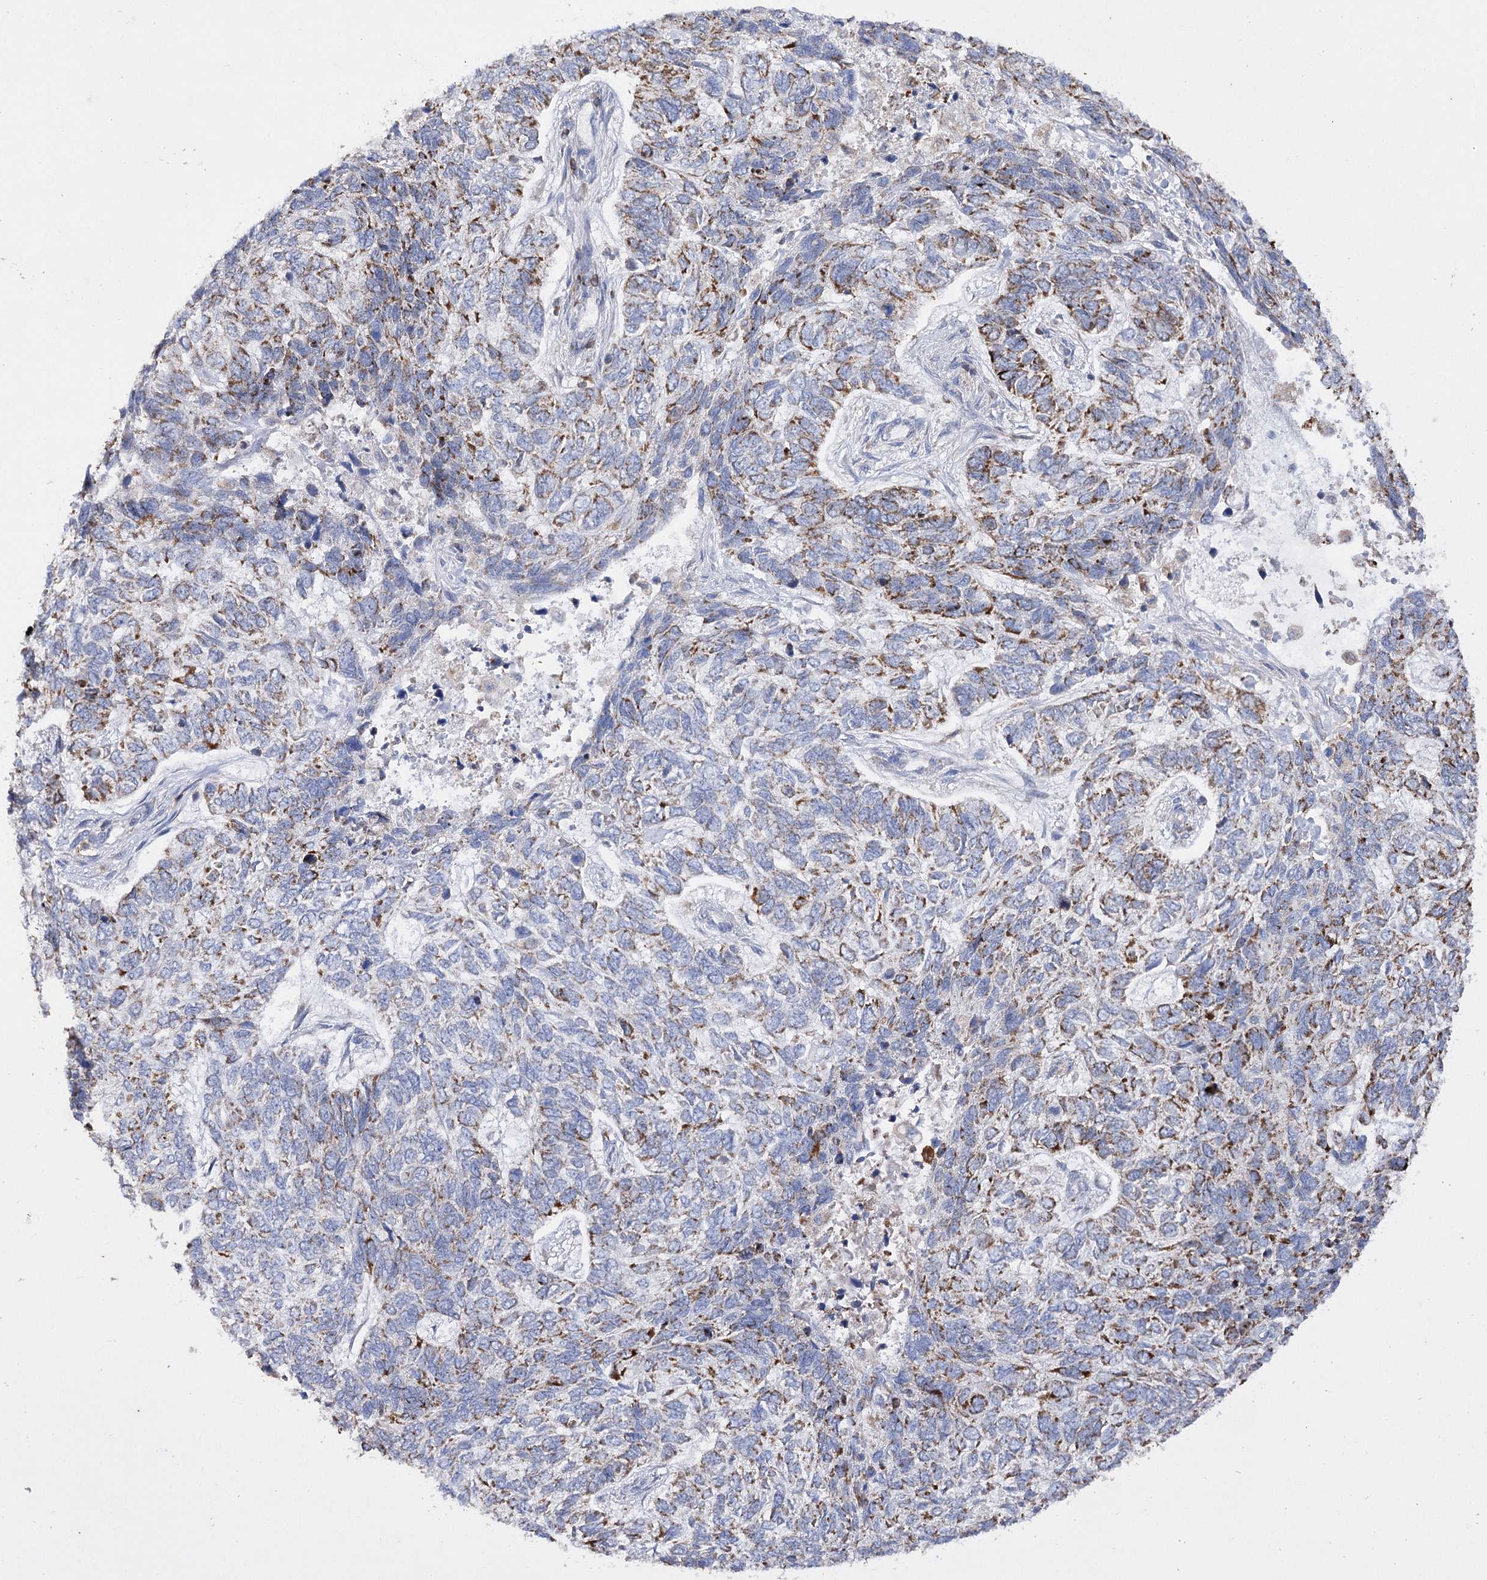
{"staining": {"intensity": "moderate", "quantity": ">75%", "location": "cytoplasmic/membranous"}, "tissue": "skin cancer", "cell_type": "Tumor cells", "image_type": "cancer", "snomed": [{"axis": "morphology", "description": "Basal cell carcinoma"}, {"axis": "topography", "description": "Skin"}], "caption": "This micrograph exhibits basal cell carcinoma (skin) stained with immunohistochemistry to label a protein in brown. The cytoplasmic/membranous of tumor cells show moderate positivity for the protein. Nuclei are counter-stained blue.", "gene": "COX15", "patient": {"sex": "female", "age": 65}}